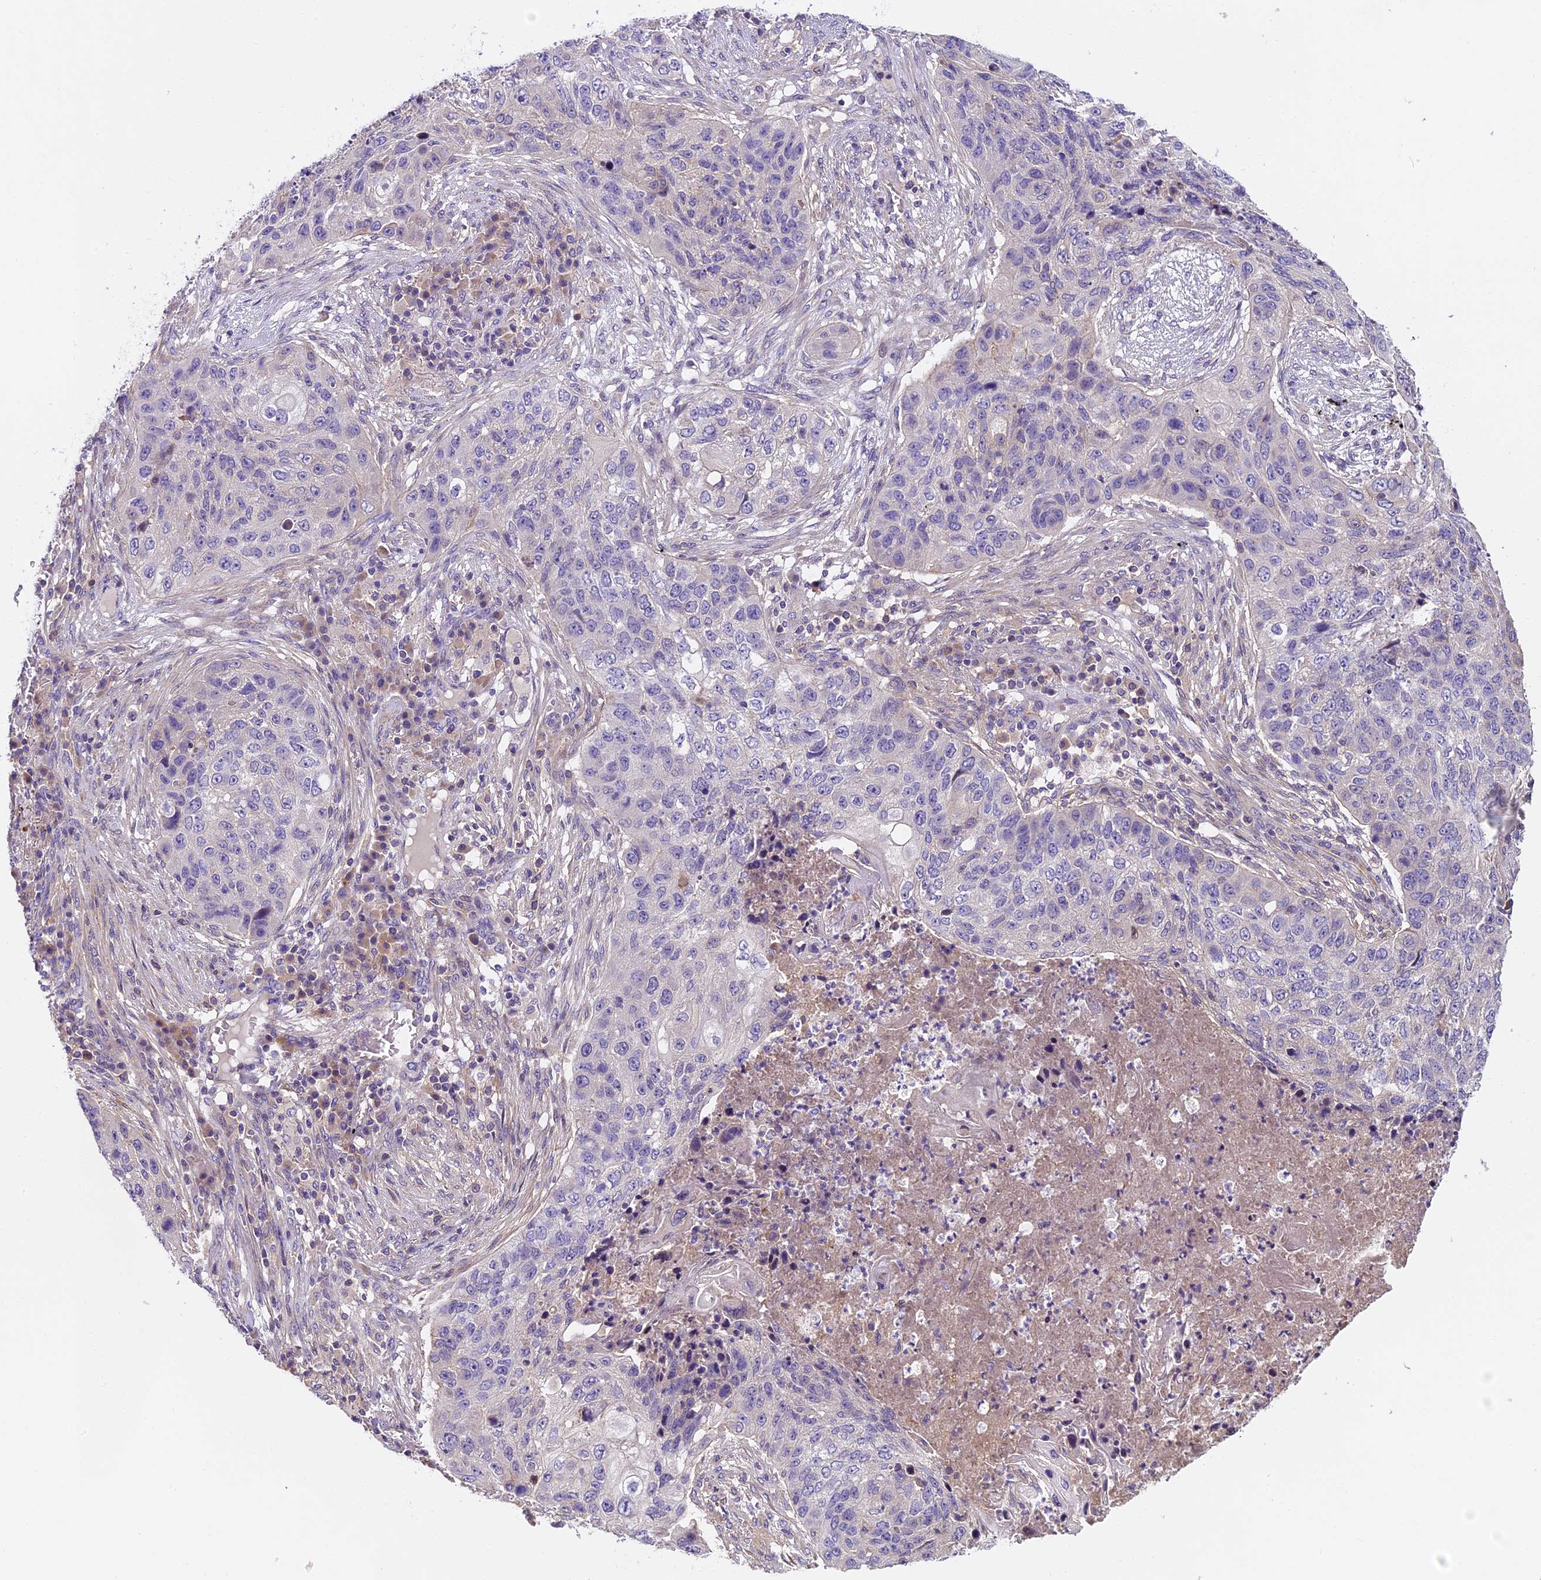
{"staining": {"intensity": "negative", "quantity": "none", "location": "none"}, "tissue": "lung cancer", "cell_type": "Tumor cells", "image_type": "cancer", "snomed": [{"axis": "morphology", "description": "Squamous cell carcinoma, NOS"}, {"axis": "topography", "description": "Lung"}], "caption": "Immunohistochemical staining of lung cancer shows no significant staining in tumor cells.", "gene": "FAM98C", "patient": {"sex": "female", "age": 63}}